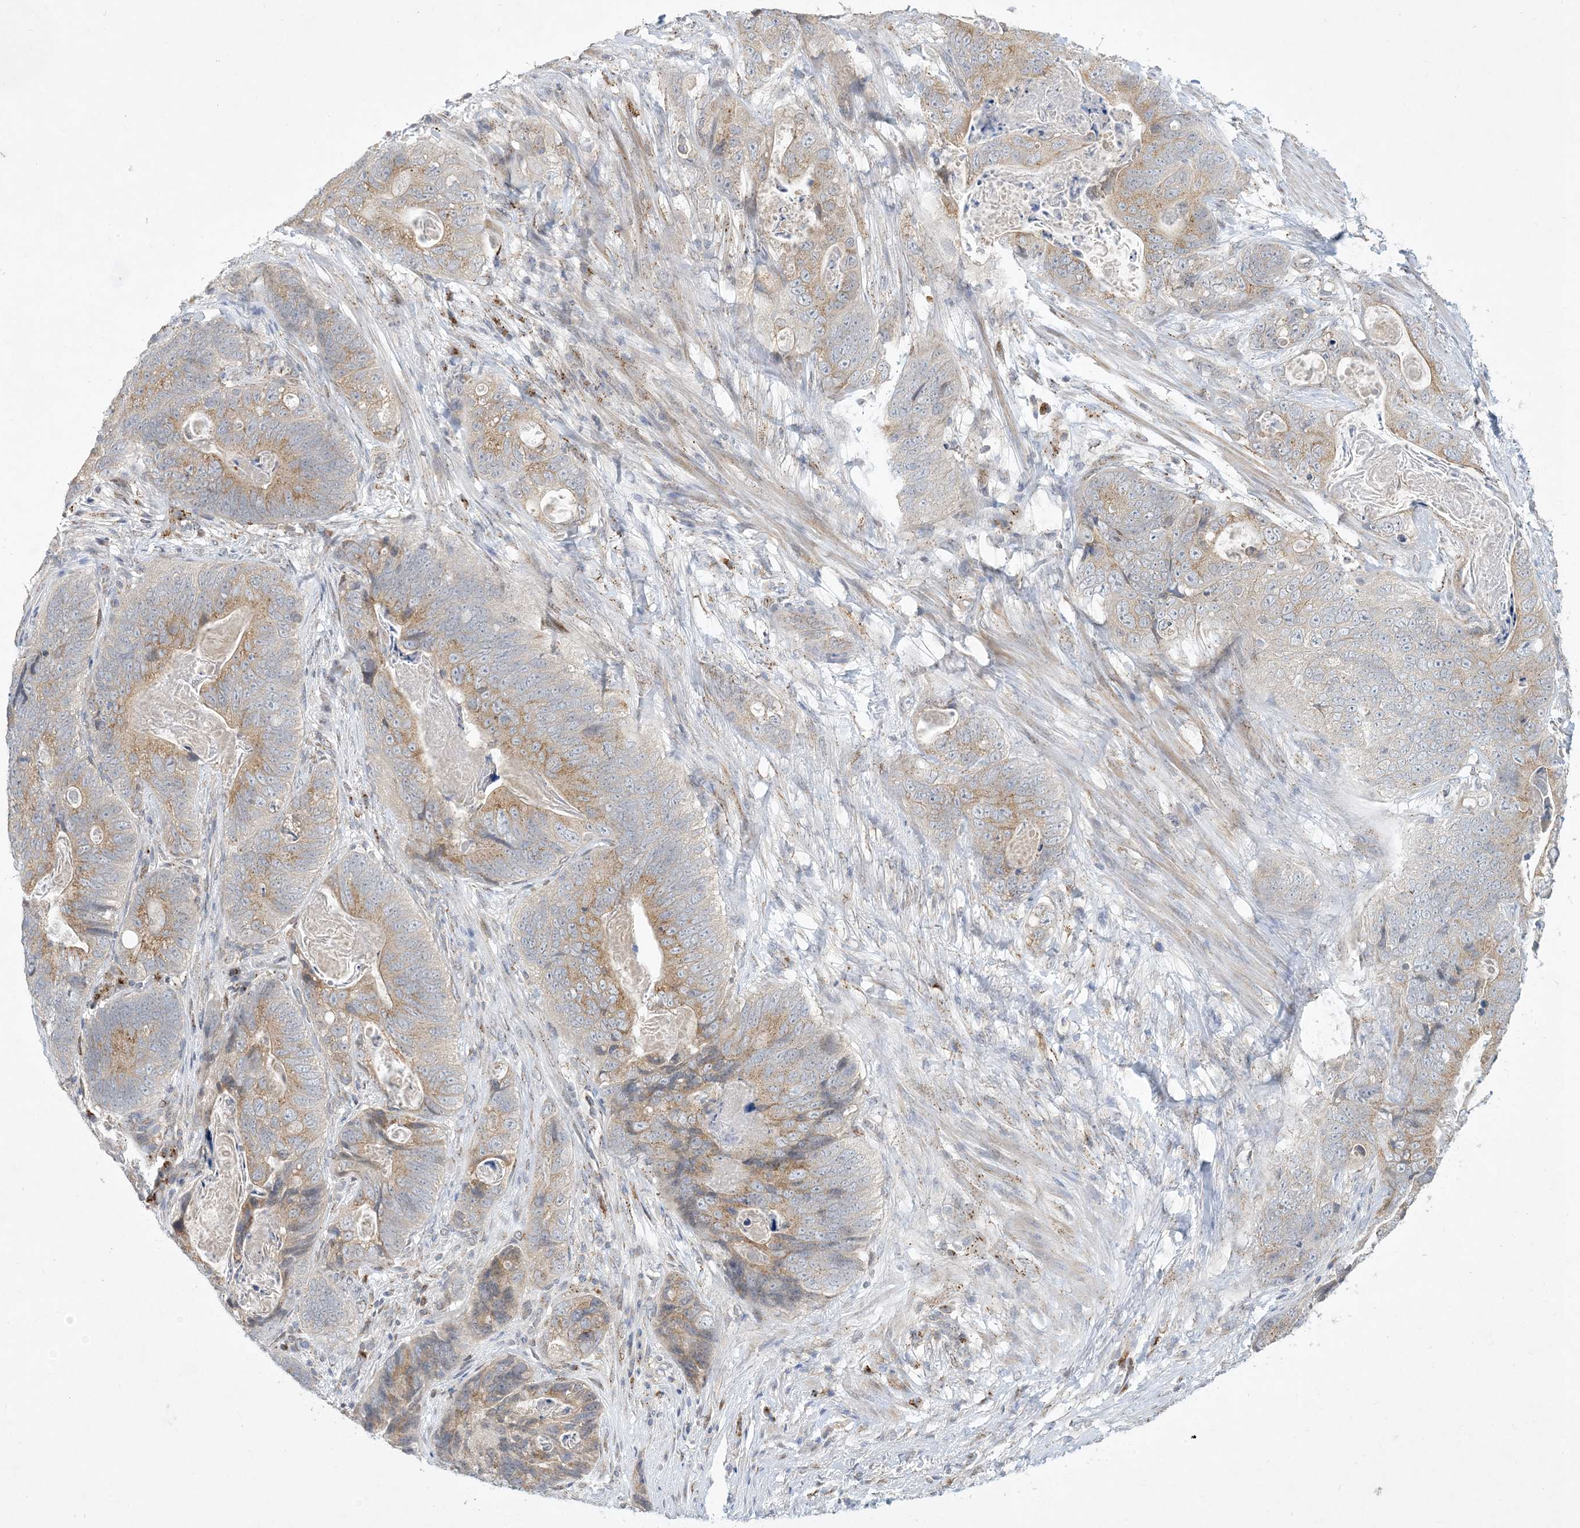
{"staining": {"intensity": "moderate", "quantity": "25%-75%", "location": "cytoplasmic/membranous"}, "tissue": "stomach cancer", "cell_type": "Tumor cells", "image_type": "cancer", "snomed": [{"axis": "morphology", "description": "Normal tissue, NOS"}, {"axis": "morphology", "description": "Adenocarcinoma, NOS"}, {"axis": "topography", "description": "Stomach"}], "caption": "Moderate cytoplasmic/membranous staining for a protein is identified in about 25%-75% of tumor cells of stomach cancer using immunohistochemistry (IHC).", "gene": "CCDC14", "patient": {"sex": "female", "age": 89}}